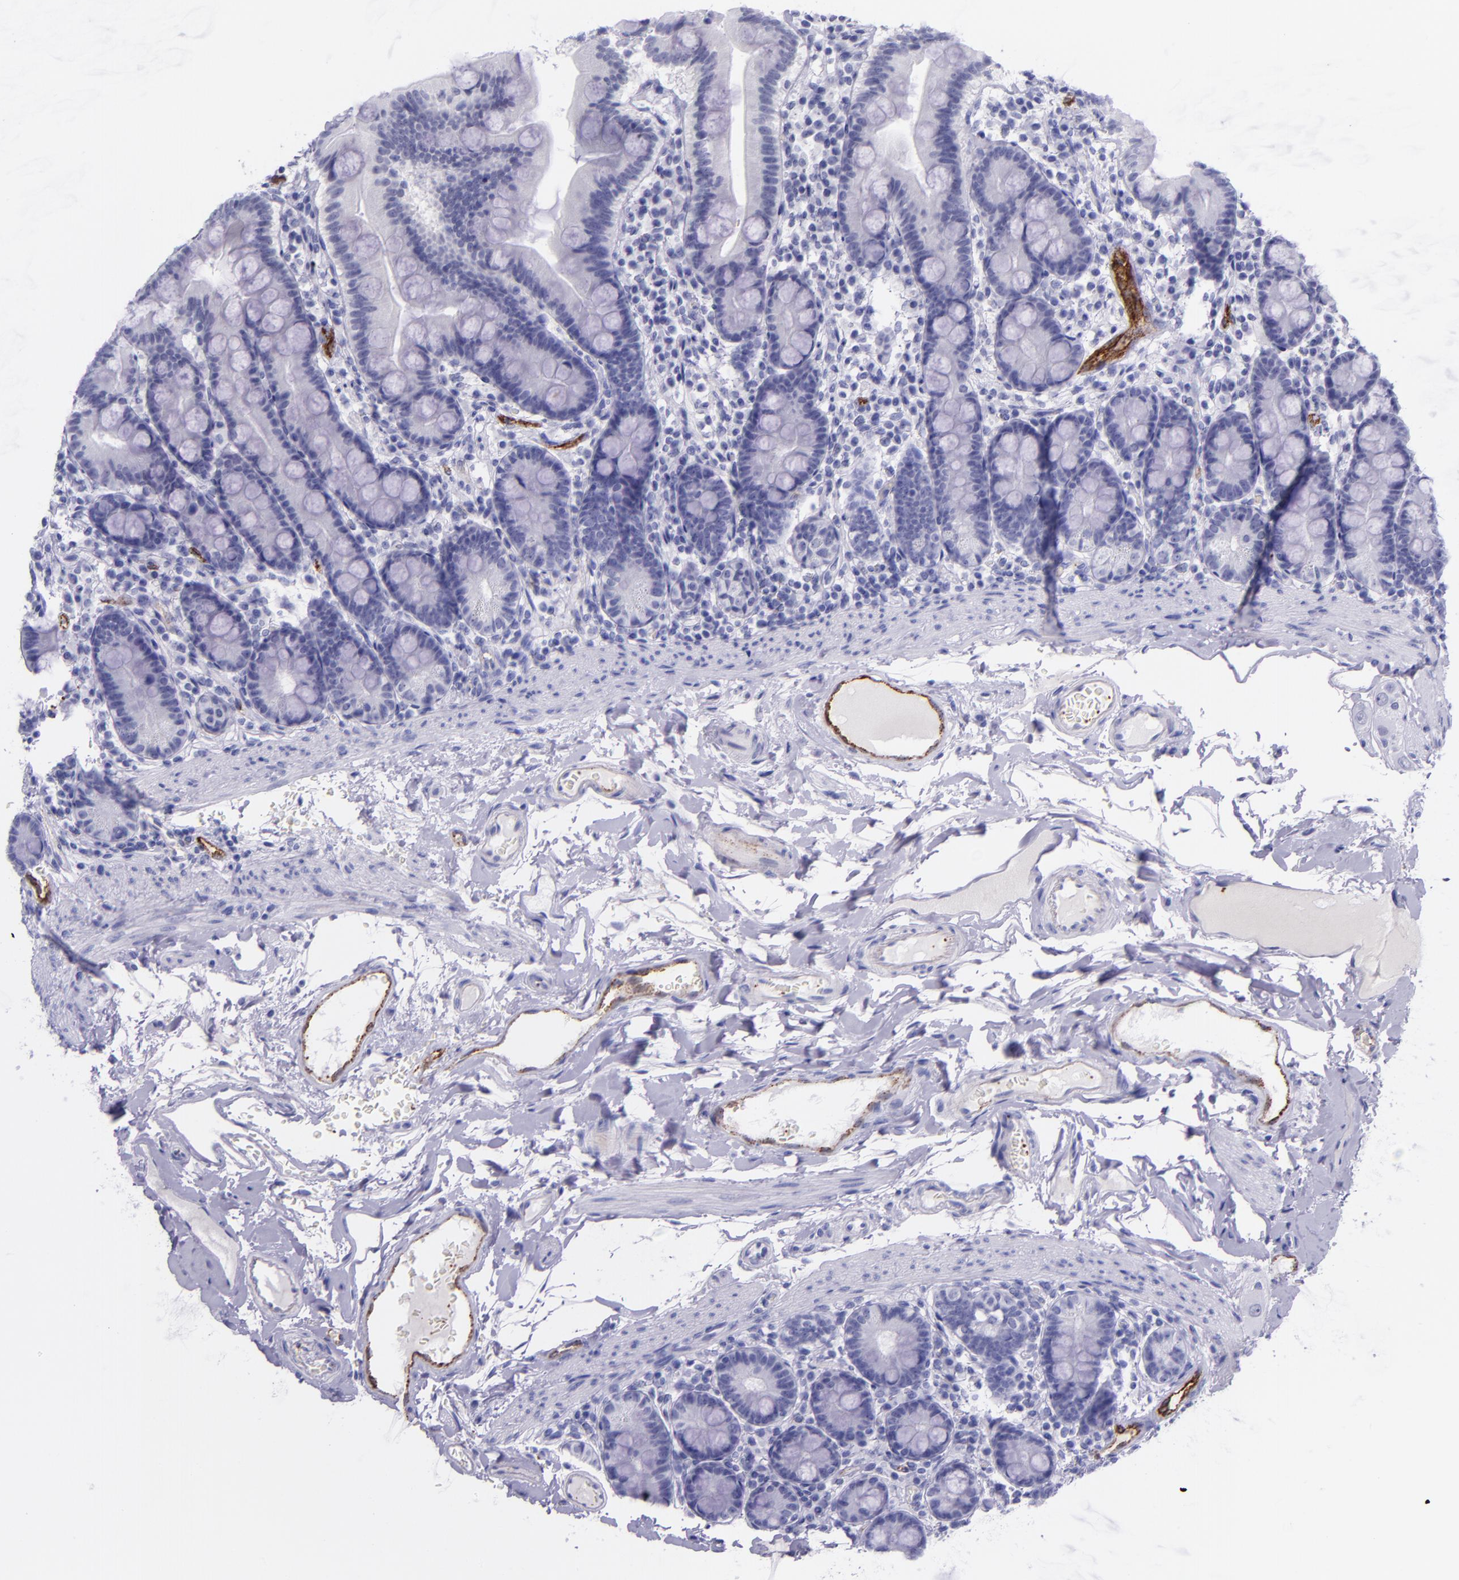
{"staining": {"intensity": "negative", "quantity": "none", "location": "none"}, "tissue": "duodenum", "cell_type": "Glandular cells", "image_type": "normal", "snomed": [{"axis": "morphology", "description": "Normal tissue, NOS"}, {"axis": "topography", "description": "Duodenum"}], "caption": "There is no significant positivity in glandular cells of duodenum. The staining is performed using DAB (3,3'-diaminobenzidine) brown chromogen with nuclei counter-stained in using hematoxylin.", "gene": "SELE", "patient": {"sex": "male", "age": 50}}